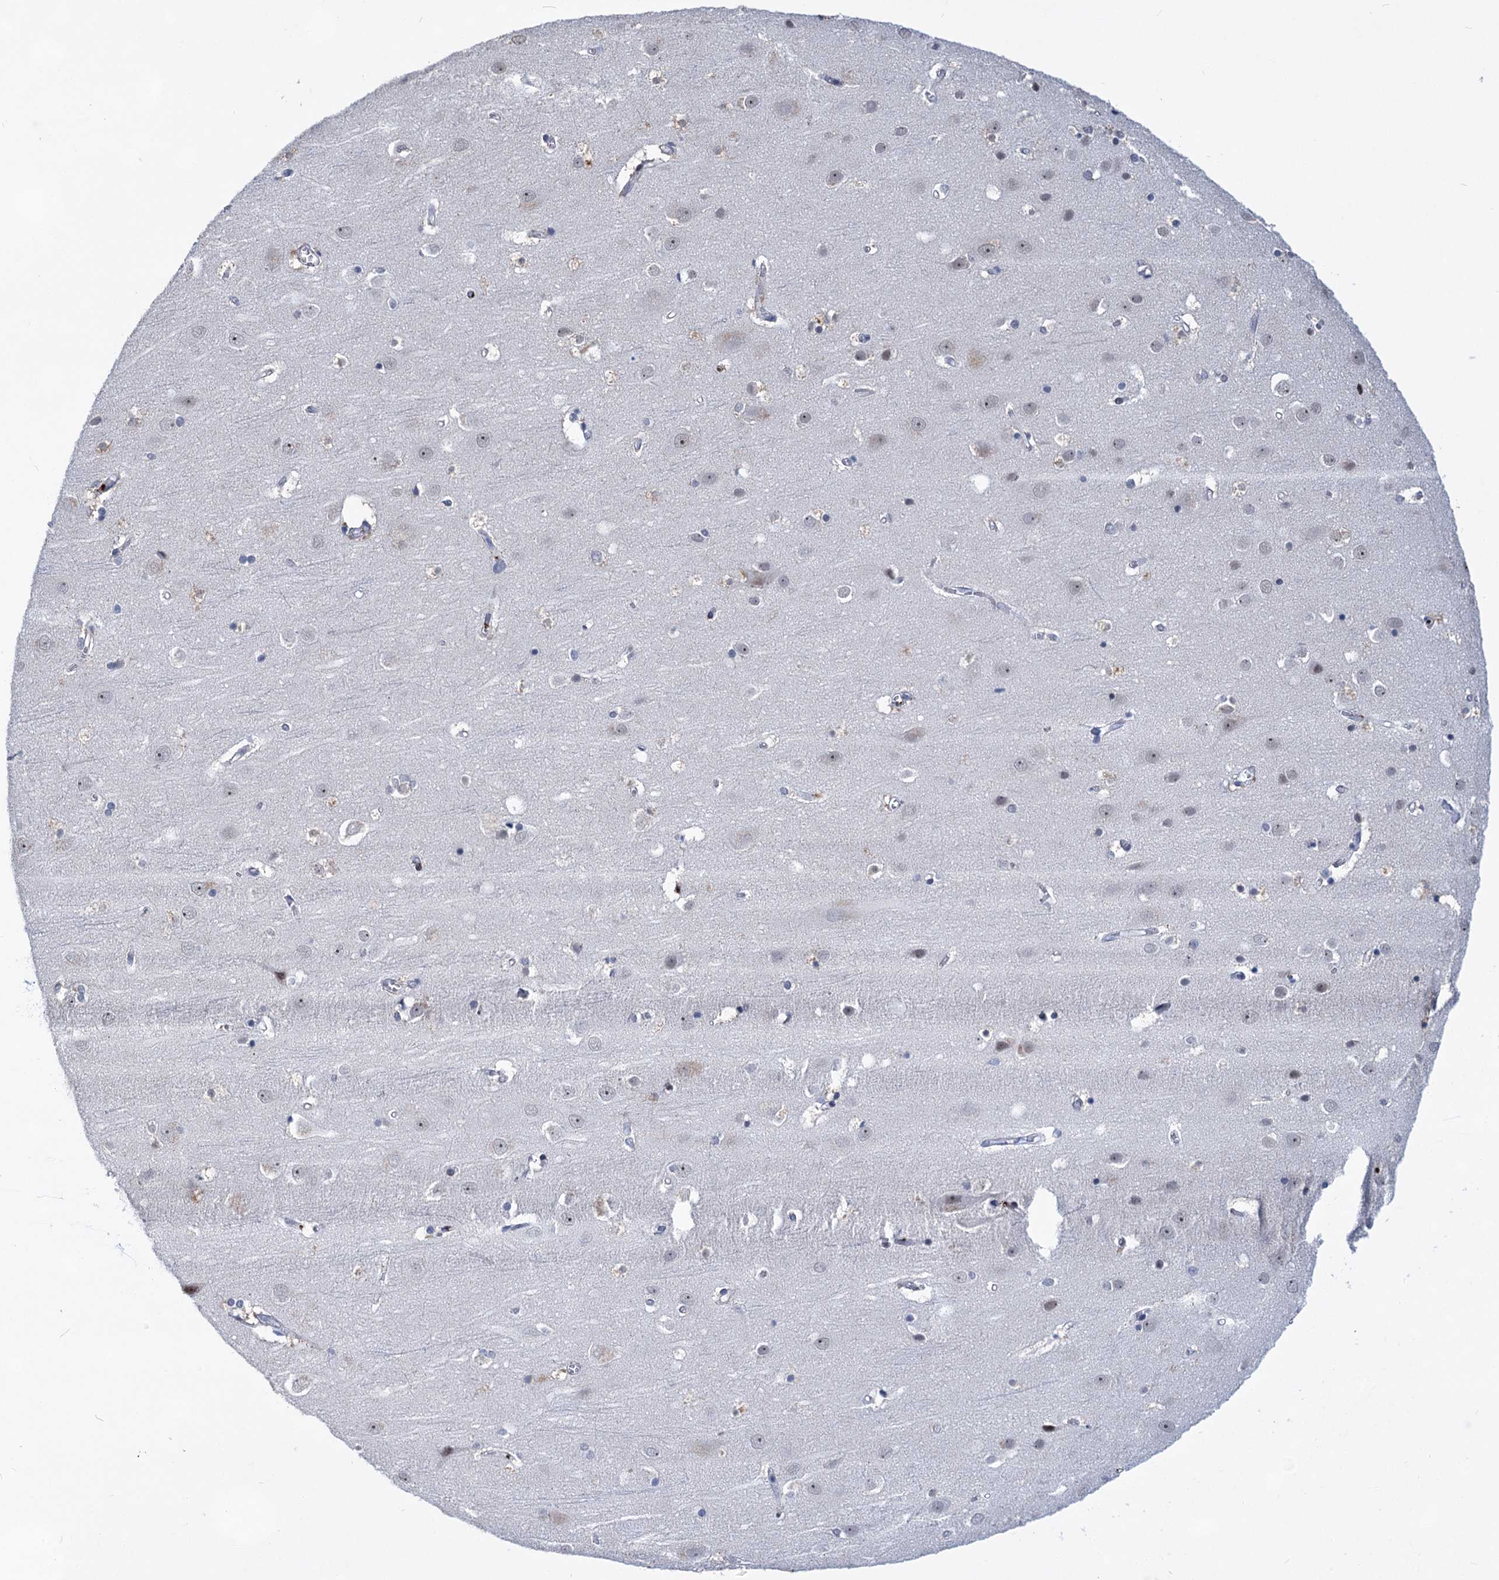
{"staining": {"intensity": "negative", "quantity": "none", "location": "none"}, "tissue": "cerebral cortex", "cell_type": "Endothelial cells", "image_type": "normal", "snomed": [{"axis": "morphology", "description": "Normal tissue, NOS"}, {"axis": "topography", "description": "Cerebral cortex"}], "caption": "An immunohistochemistry histopathology image of unremarkable cerebral cortex is shown. There is no staining in endothelial cells of cerebral cortex.", "gene": "MON2", "patient": {"sex": "male", "age": 54}}